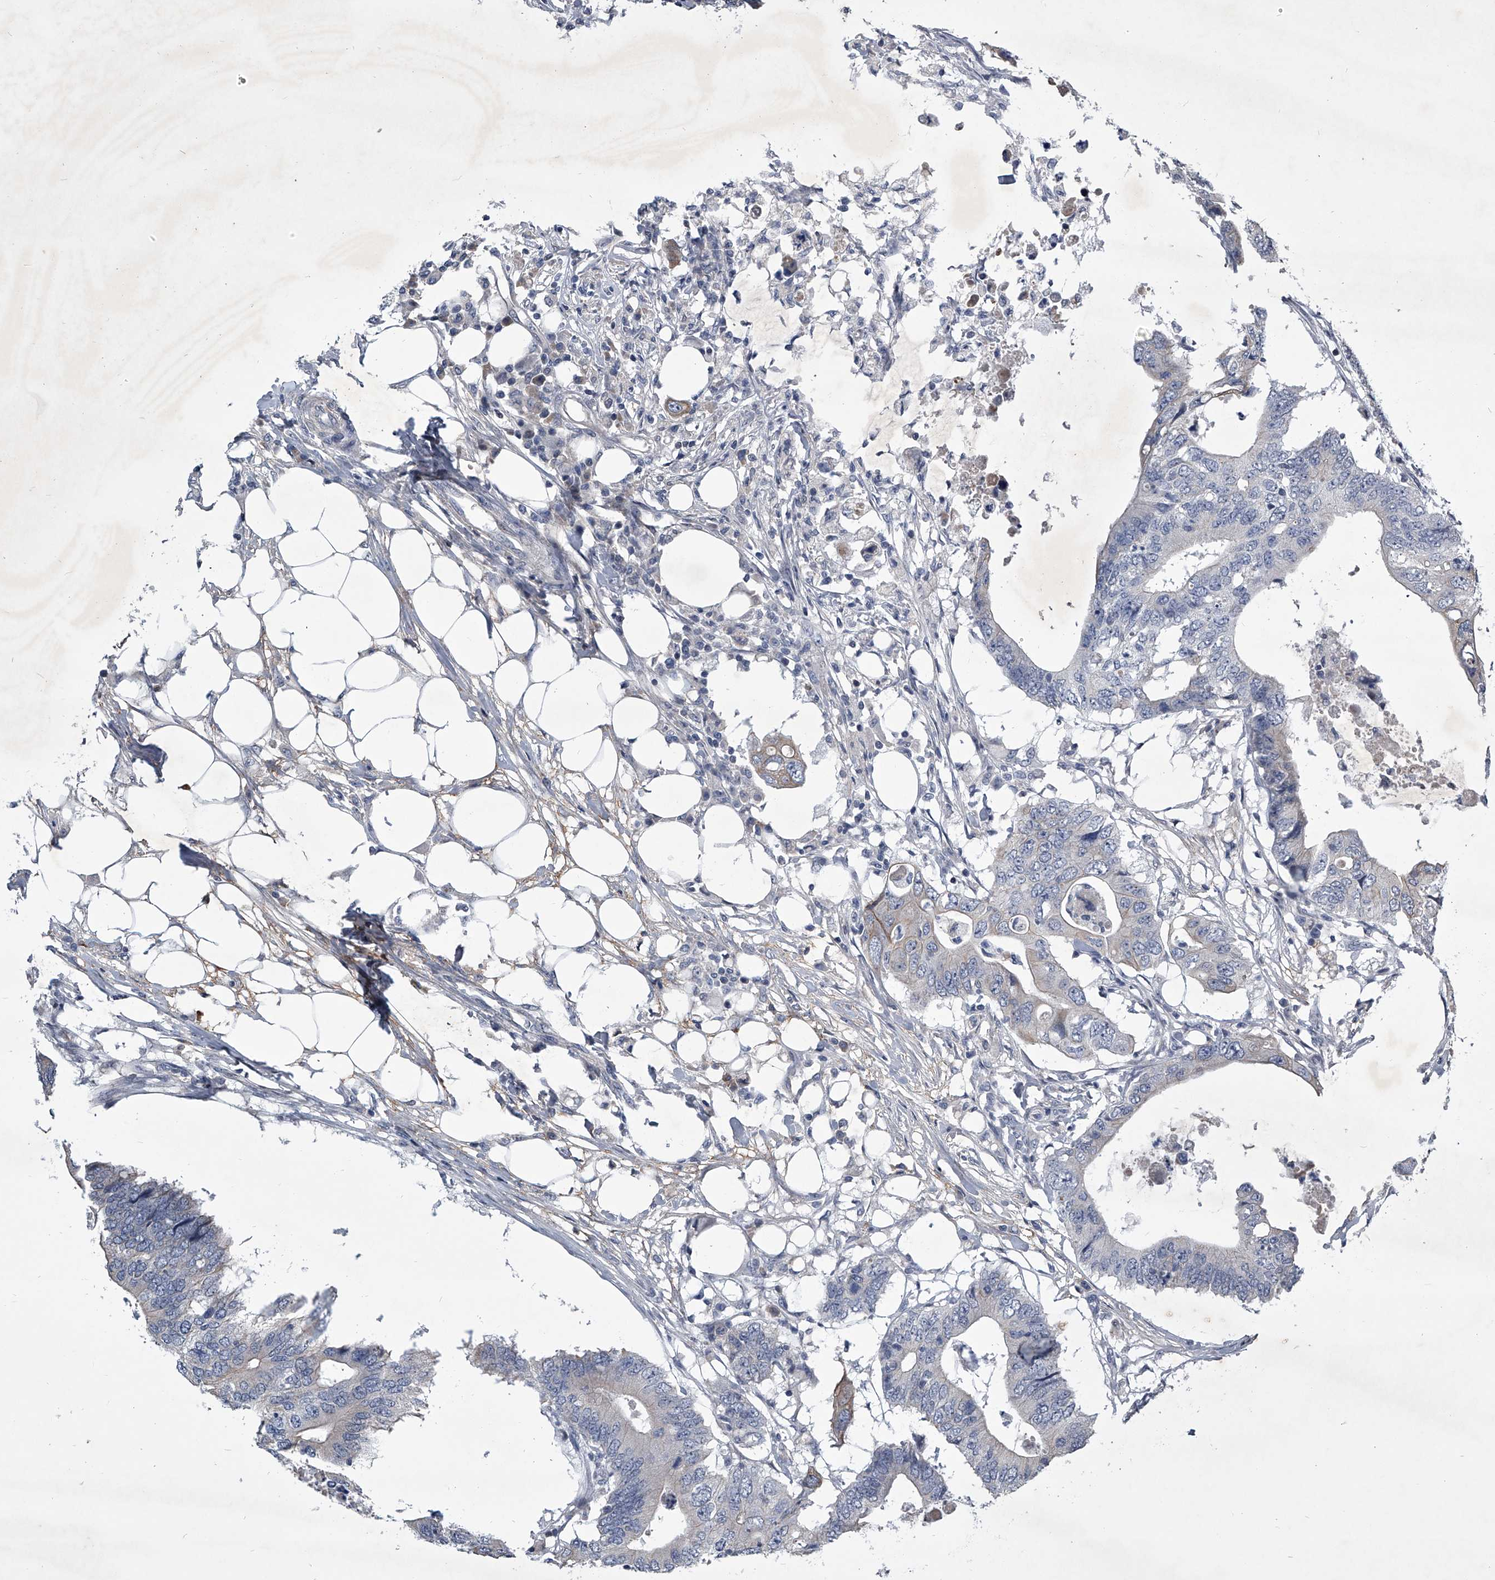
{"staining": {"intensity": "negative", "quantity": "none", "location": "none"}, "tissue": "colorectal cancer", "cell_type": "Tumor cells", "image_type": "cancer", "snomed": [{"axis": "morphology", "description": "Adenocarcinoma, NOS"}, {"axis": "topography", "description": "Colon"}], "caption": "This is a photomicrograph of IHC staining of colorectal cancer, which shows no expression in tumor cells.", "gene": "ZNF76", "patient": {"sex": "male", "age": 71}}